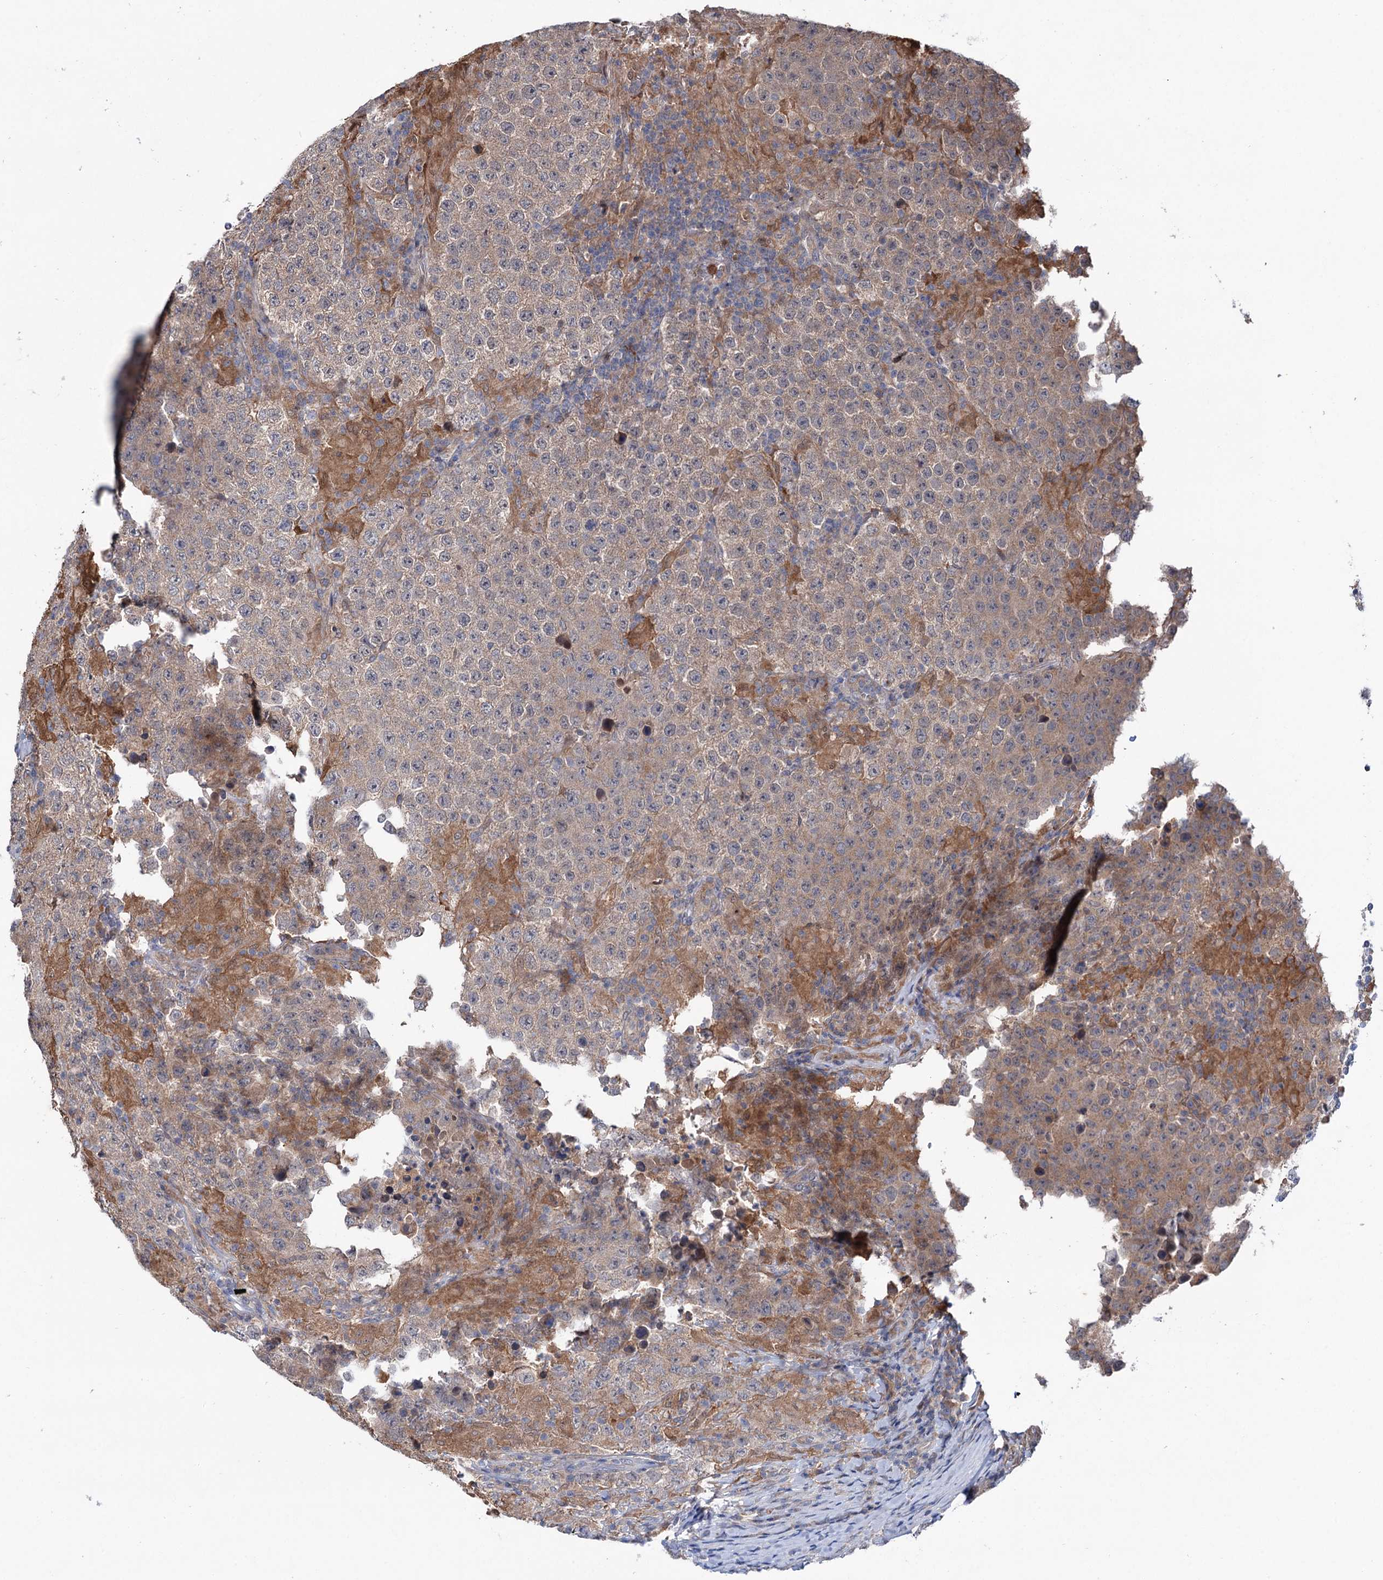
{"staining": {"intensity": "weak", "quantity": "<25%", "location": "cytoplasmic/membranous"}, "tissue": "testis cancer", "cell_type": "Tumor cells", "image_type": "cancer", "snomed": [{"axis": "morphology", "description": "Normal tissue, NOS"}, {"axis": "morphology", "description": "Urothelial carcinoma, High grade"}, {"axis": "morphology", "description": "Seminoma, NOS"}, {"axis": "morphology", "description": "Carcinoma, Embryonal, NOS"}, {"axis": "topography", "description": "Urinary bladder"}, {"axis": "topography", "description": "Testis"}], "caption": "Tumor cells are negative for brown protein staining in testis cancer (high-grade urothelial carcinoma).", "gene": "PTPN3", "patient": {"sex": "male", "age": 41}}